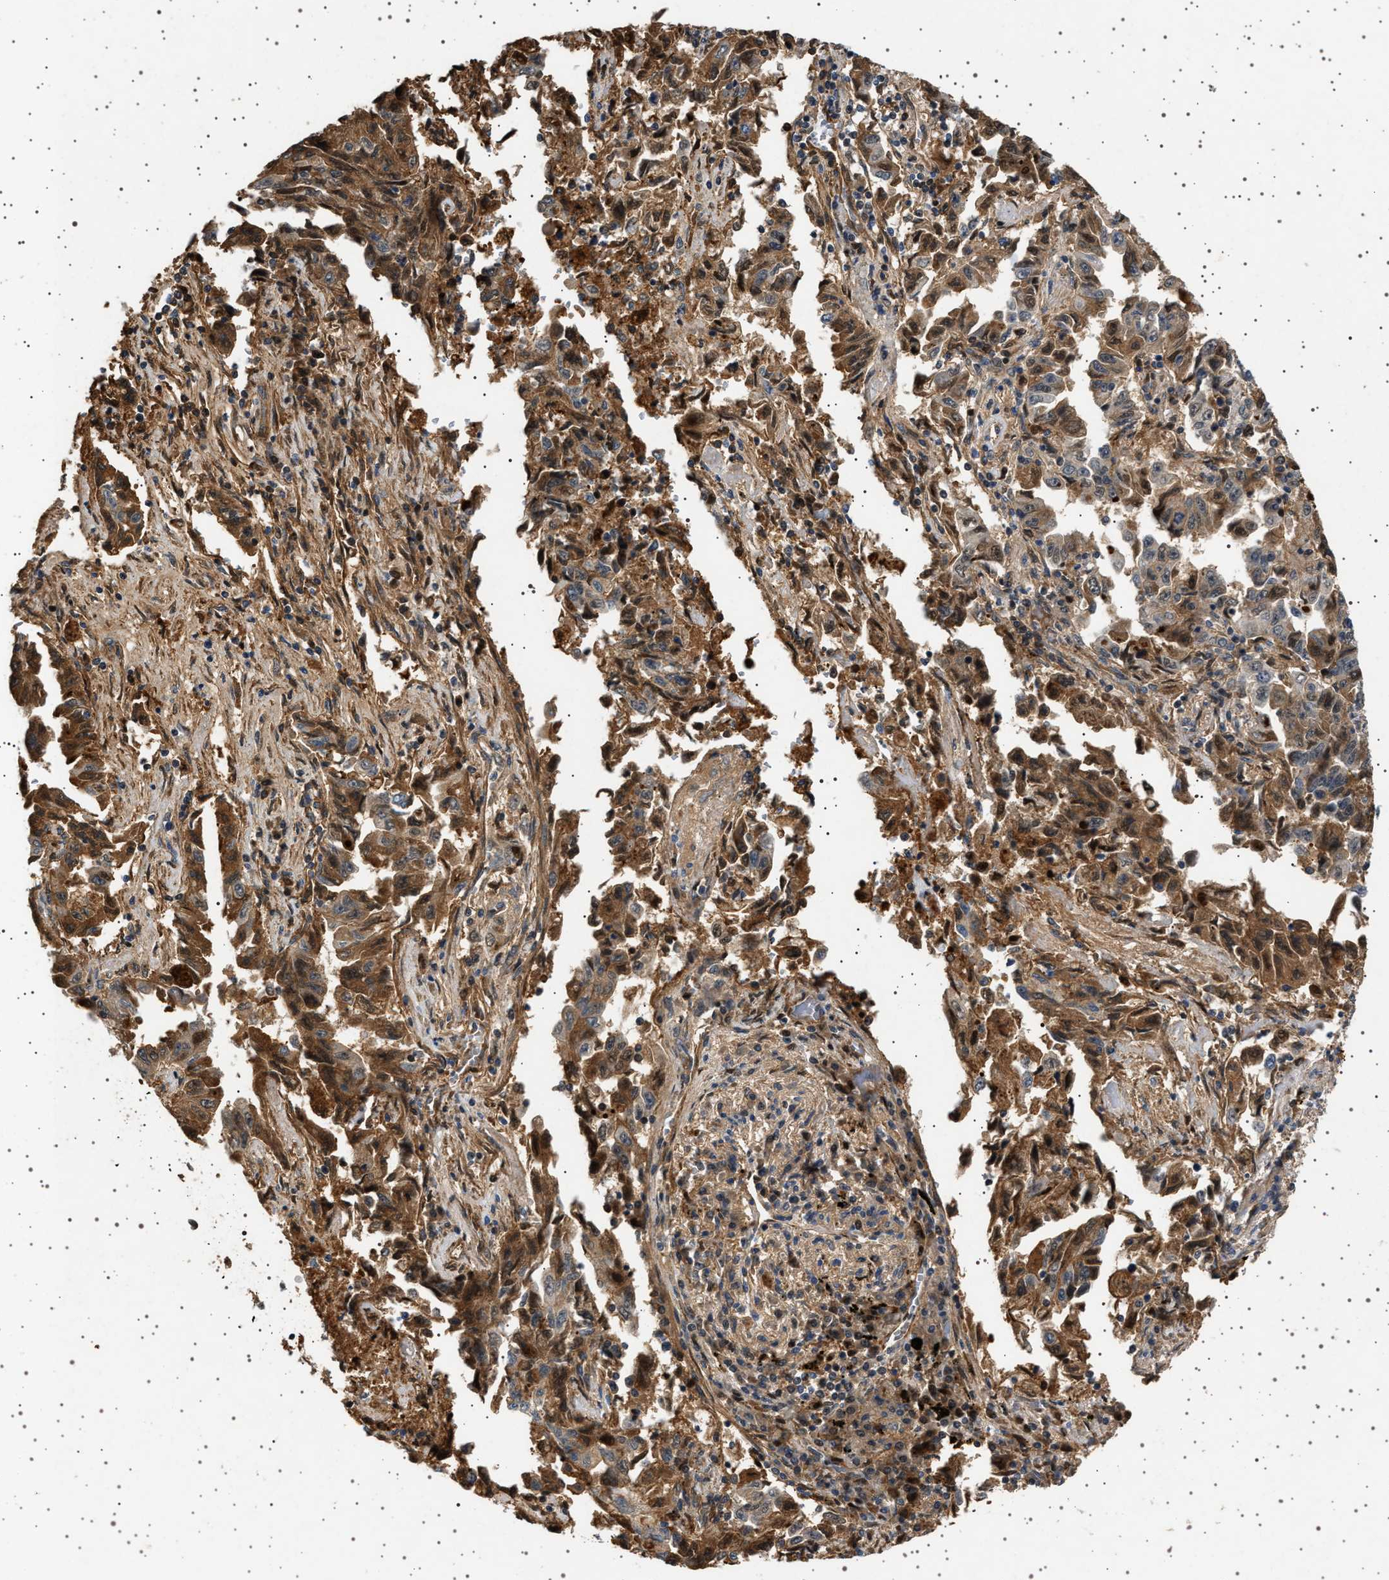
{"staining": {"intensity": "moderate", "quantity": ">75%", "location": "cytoplasmic/membranous"}, "tissue": "lung cancer", "cell_type": "Tumor cells", "image_type": "cancer", "snomed": [{"axis": "morphology", "description": "Adenocarcinoma, NOS"}, {"axis": "topography", "description": "Lung"}], "caption": "High-magnification brightfield microscopy of lung cancer stained with DAB (brown) and counterstained with hematoxylin (blue). tumor cells exhibit moderate cytoplasmic/membranous expression is identified in about>75% of cells. (DAB IHC, brown staining for protein, blue staining for nuclei).", "gene": "FICD", "patient": {"sex": "female", "age": 51}}